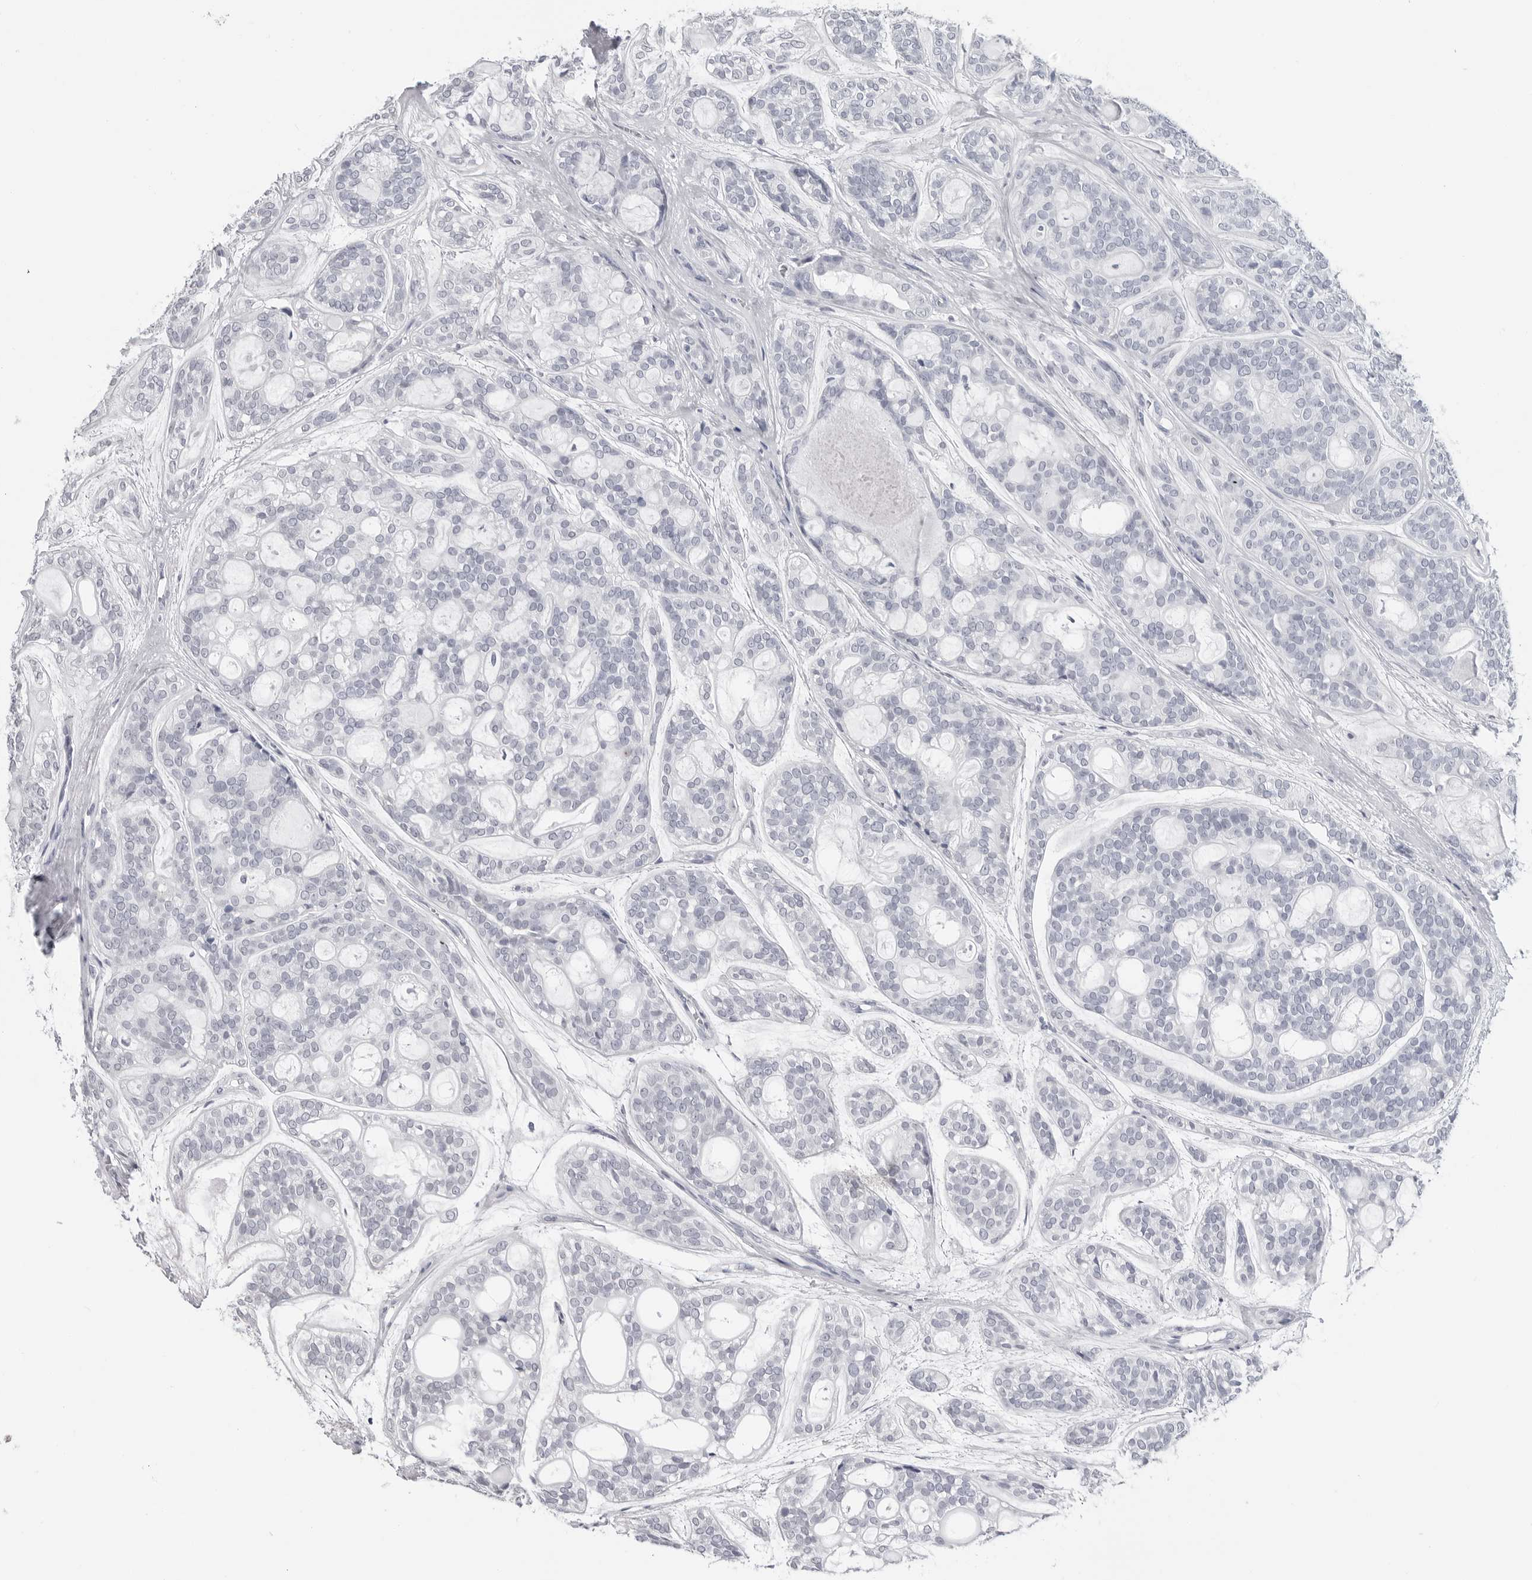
{"staining": {"intensity": "negative", "quantity": "none", "location": "none"}, "tissue": "head and neck cancer", "cell_type": "Tumor cells", "image_type": "cancer", "snomed": [{"axis": "morphology", "description": "Adenocarcinoma, NOS"}, {"axis": "topography", "description": "Head-Neck"}], "caption": "A histopathology image of adenocarcinoma (head and neck) stained for a protein shows no brown staining in tumor cells. Nuclei are stained in blue.", "gene": "PGA3", "patient": {"sex": "male", "age": 66}}